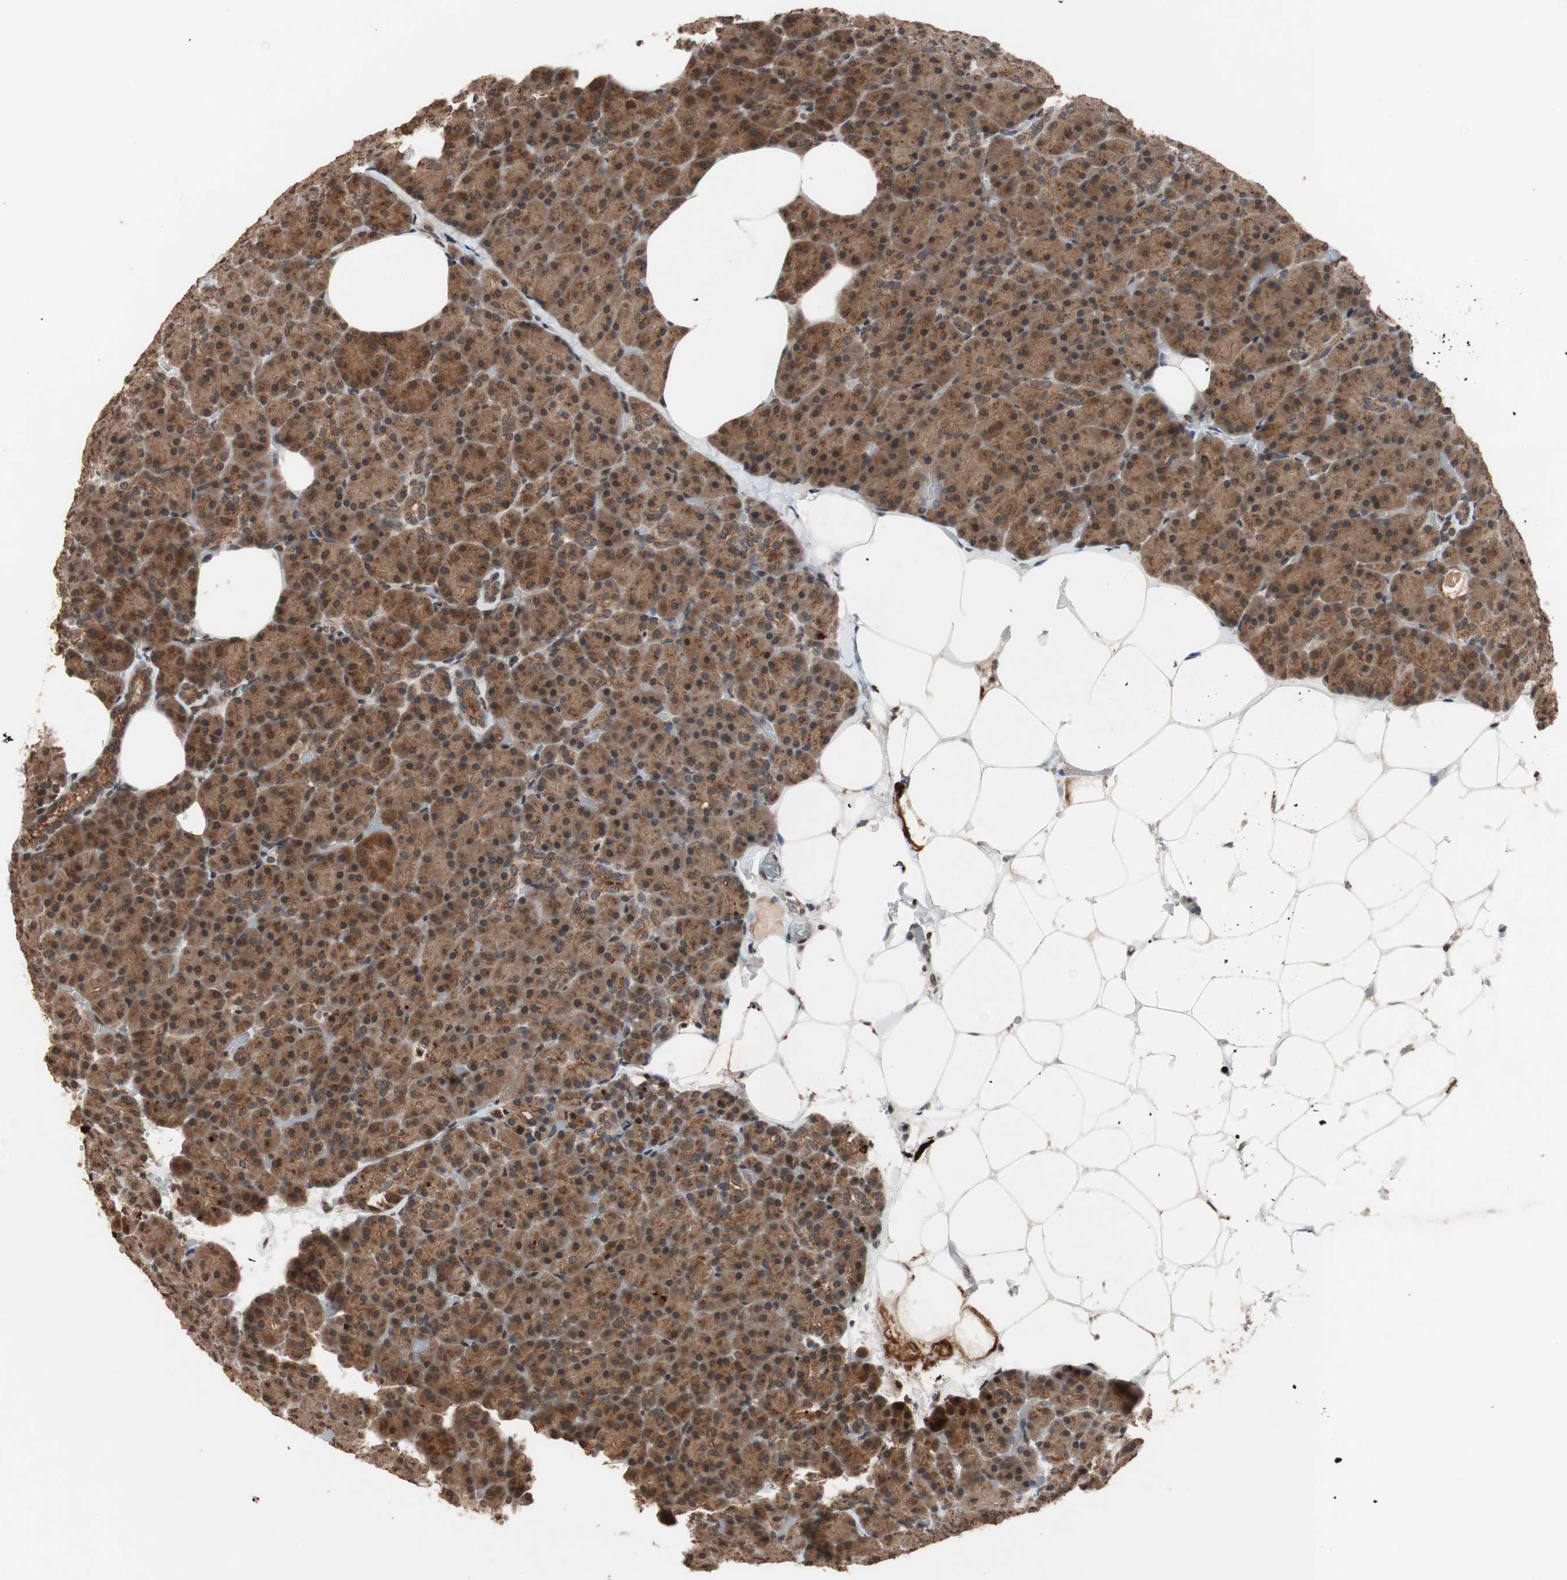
{"staining": {"intensity": "strong", "quantity": ">75%", "location": "cytoplasmic/membranous,nuclear"}, "tissue": "pancreas", "cell_type": "Exocrine glandular cells", "image_type": "normal", "snomed": [{"axis": "morphology", "description": "Normal tissue, NOS"}, {"axis": "topography", "description": "Pancreas"}], "caption": "Immunohistochemical staining of normal pancreas exhibits >75% levels of strong cytoplasmic/membranous,nuclear protein staining in about >75% of exocrine glandular cells. (DAB IHC, brown staining for protein, blue staining for nuclei).", "gene": "ZFC3H1", "patient": {"sex": "female", "age": 35}}